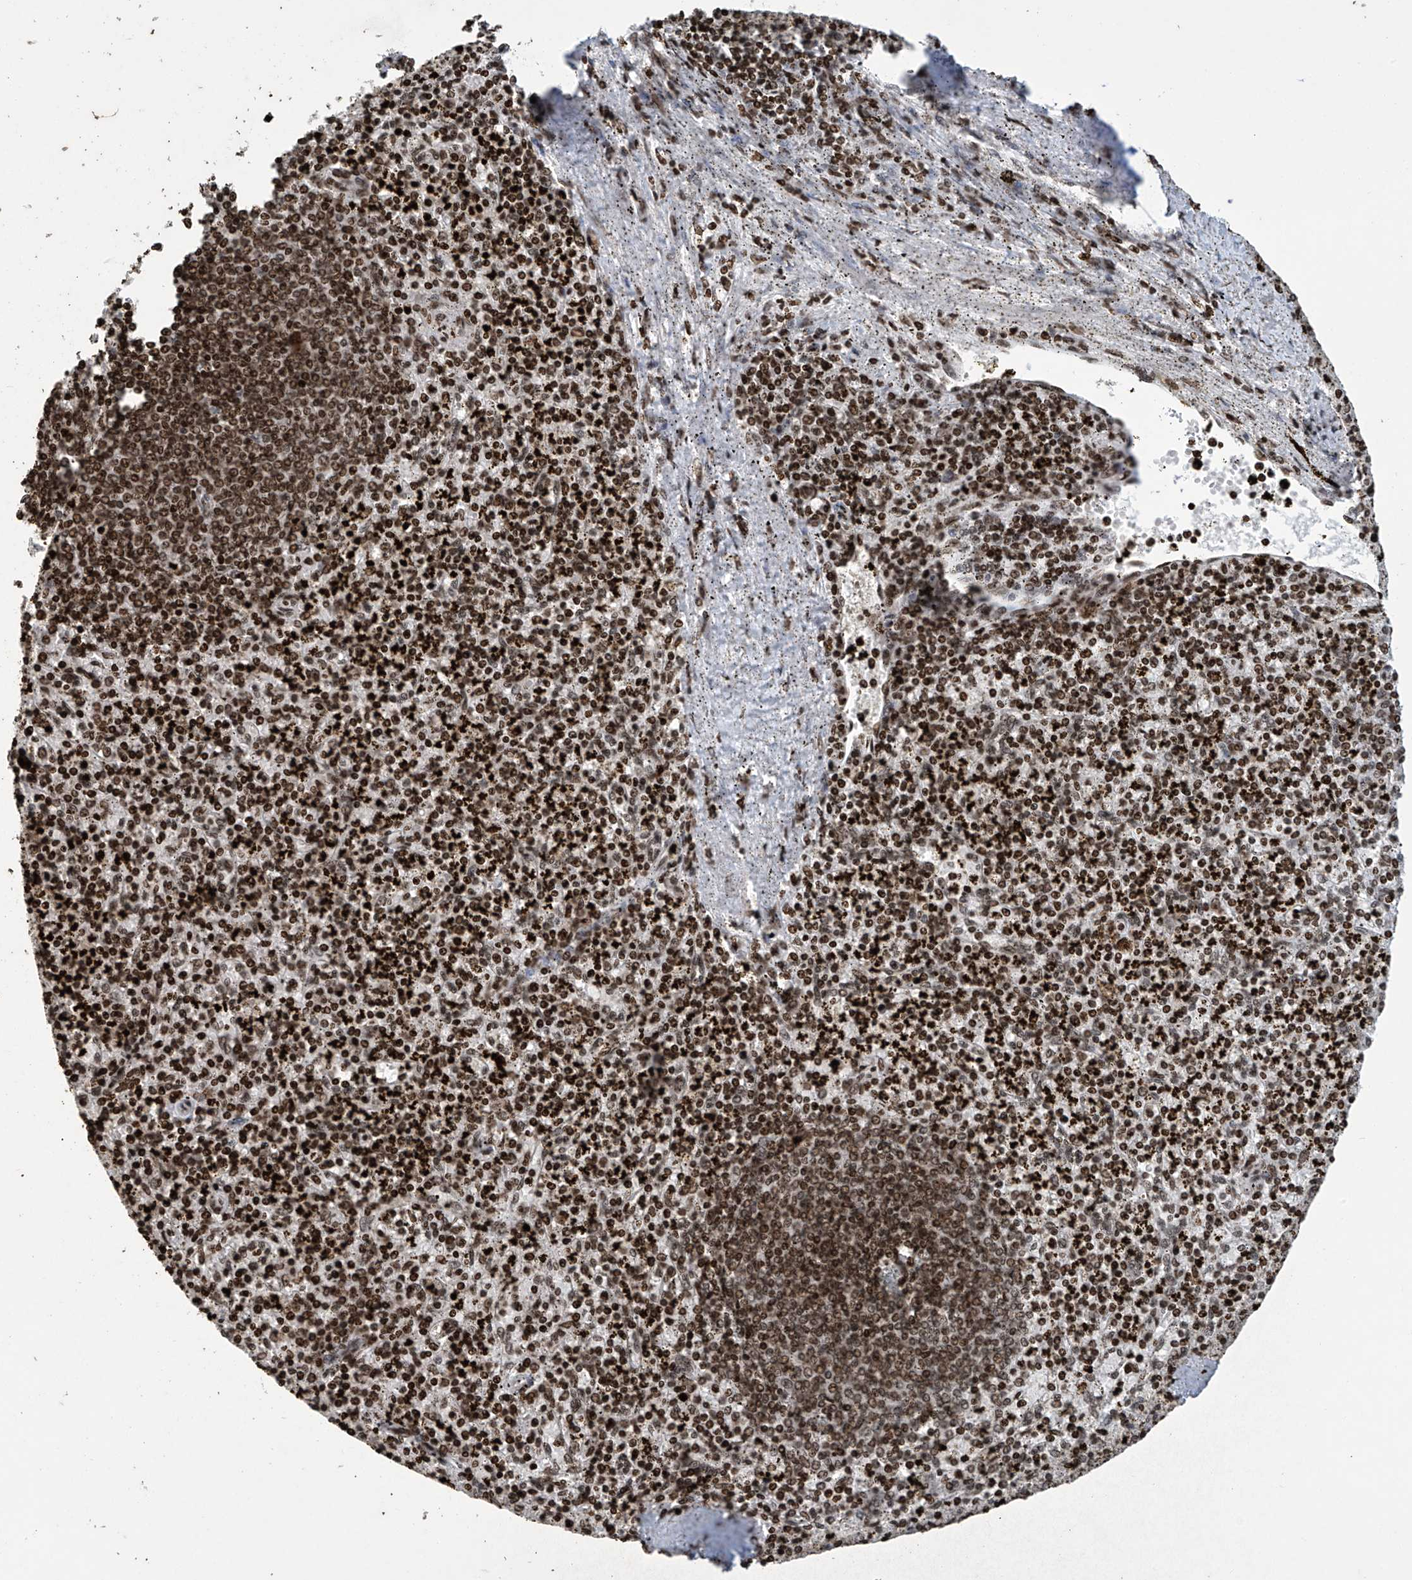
{"staining": {"intensity": "strong", "quantity": ">75%", "location": "nuclear"}, "tissue": "spleen", "cell_type": "Cells in red pulp", "image_type": "normal", "snomed": [{"axis": "morphology", "description": "Normal tissue, NOS"}, {"axis": "topography", "description": "Spleen"}], "caption": "The photomicrograph shows staining of benign spleen, revealing strong nuclear protein positivity (brown color) within cells in red pulp.", "gene": "H4C16", "patient": {"sex": "male", "age": 72}}